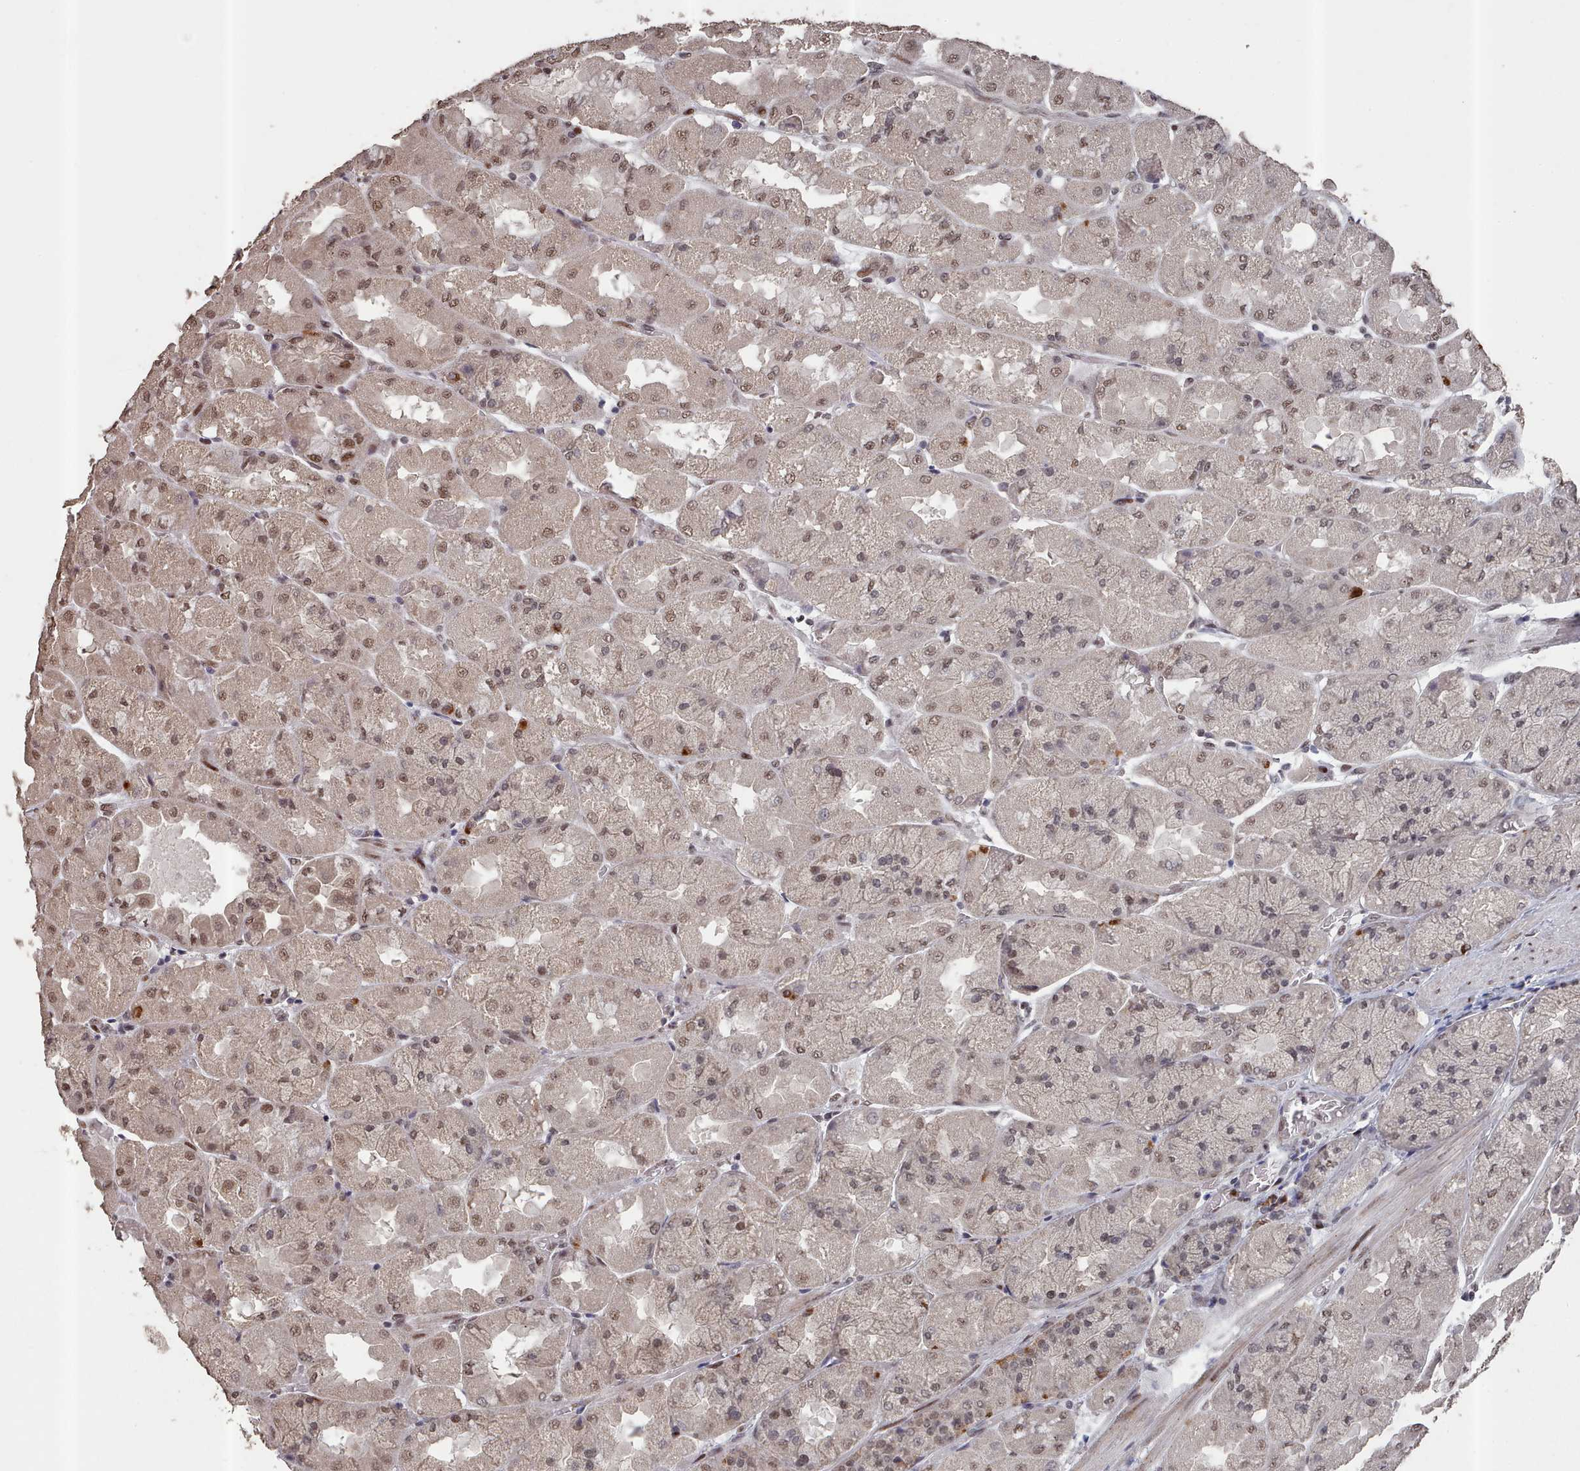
{"staining": {"intensity": "moderate", "quantity": "25%-75%", "location": "cytoplasmic/membranous,nuclear"}, "tissue": "stomach", "cell_type": "Glandular cells", "image_type": "normal", "snomed": [{"axis": "morphology", "description": "Normal tissue, NOS"}, {"axis": "topography", "description": "Stomach"}], "caption": "Protein staining exhibits moderate cytoplasmic/membranous,nuclear staining in about 25%-75% of glandular cells in normal stomach. The staining is performed using DAB (3,3'-diaminobenzidine) brown chromogen to label protein expression. The nuclei are counter-stained blue using hematoxylin.", "gene": "PNRC2", "patient": {"sex": "female", "age": 61}}